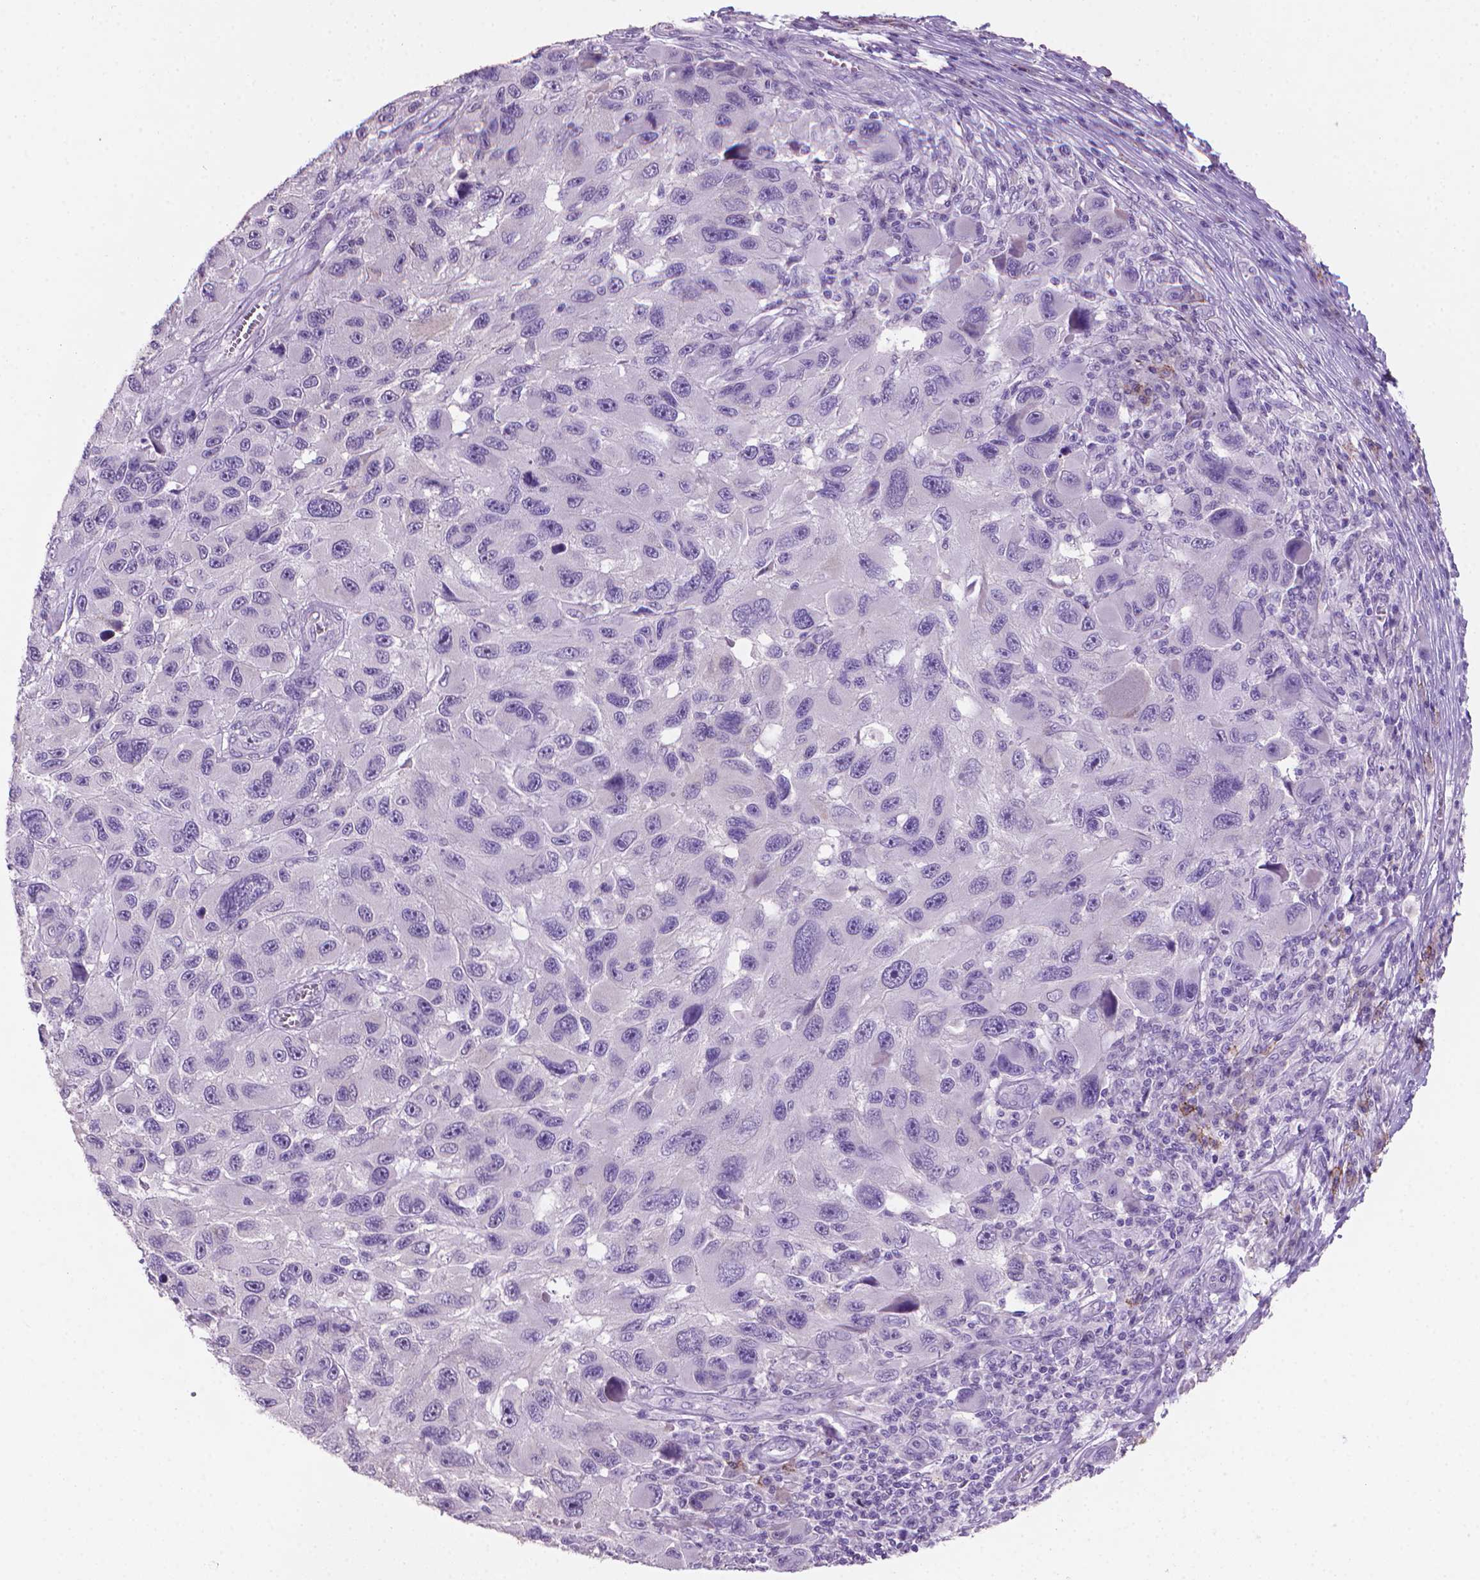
{"staining": {"intensity": "negative", "quantity": "none", "location": "none"}, "tissue": "melanoma", "cell_type": "Tumor cells", "image_type": "cancer", "snomed": [{"axis": "morphology", "description": "Malignant melanoma, NOS"}, {"axis": "topography", "description": "Skin"}], "caption": "An immunohistochemistry (IHC) photomicrograph of malignant melanoma is shown. There is no staining in tumor cells of malignant melanoma.", "gene": "MUC1", "patient": {"sex": "male", "age": 53}}